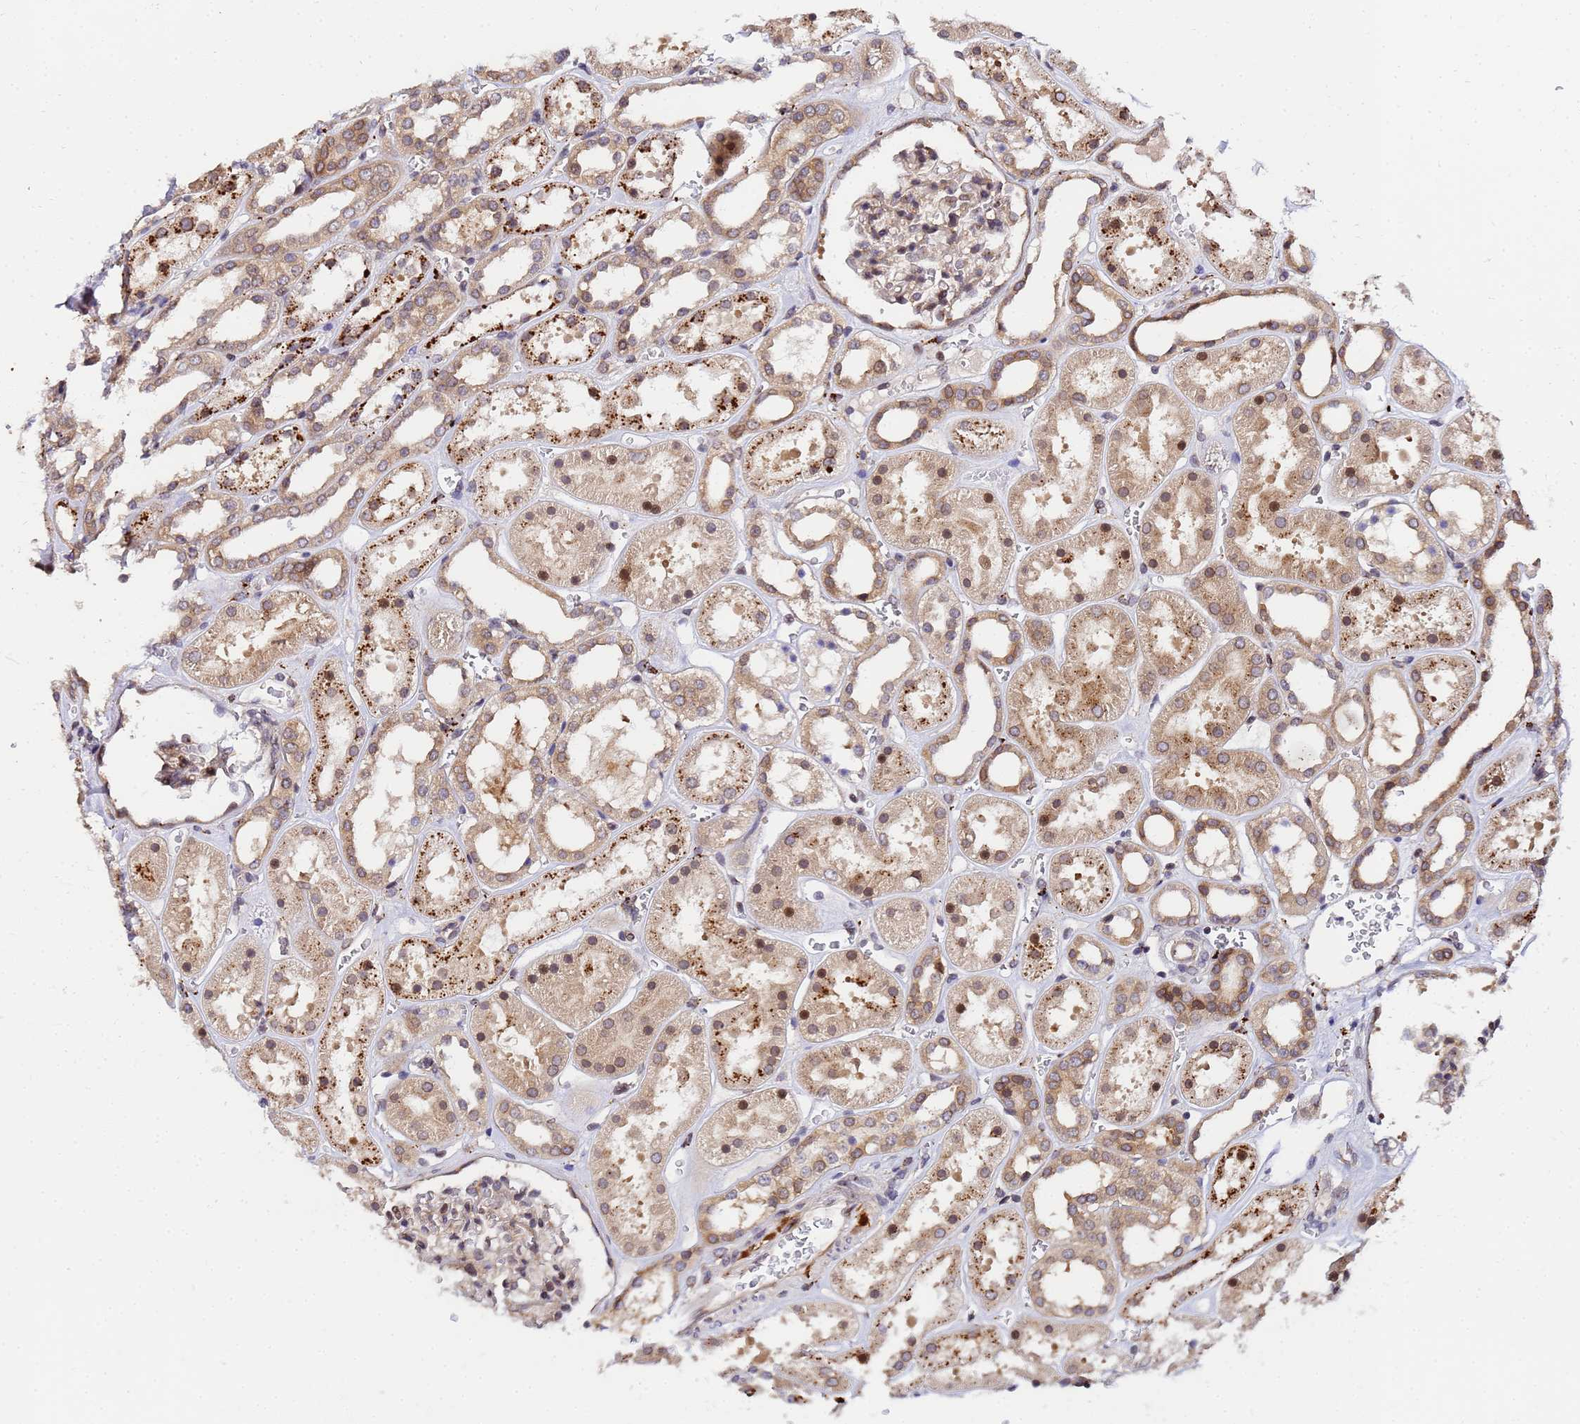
{"staining": {"intensity": "moderate", "quantity": ">75%", "location": "cytoplasmic/membranous,nuclear"}, "tissue": "kidney", "cell_type": "Cells in glomeruli", "image_type": "normal", "snomed": [{"axis": "morphology", "description": "Normal tissue, NOS"}, {"axis": "topography", "description": "Kidney"}], "caption": "Kidney stained with IHC reveals moderate cytoplasmic/membranous,nuclear expression in approximately >75% of cells in glomeruli. The protein of interest is stained brown, and the nuclei are stained in blue (DAB (3,3'-diaminobenzidine) IHC with brightfield microscopy, high magnification).", "gene": "UNC93B1", "patient": {"sex": "female", "age": 41}}